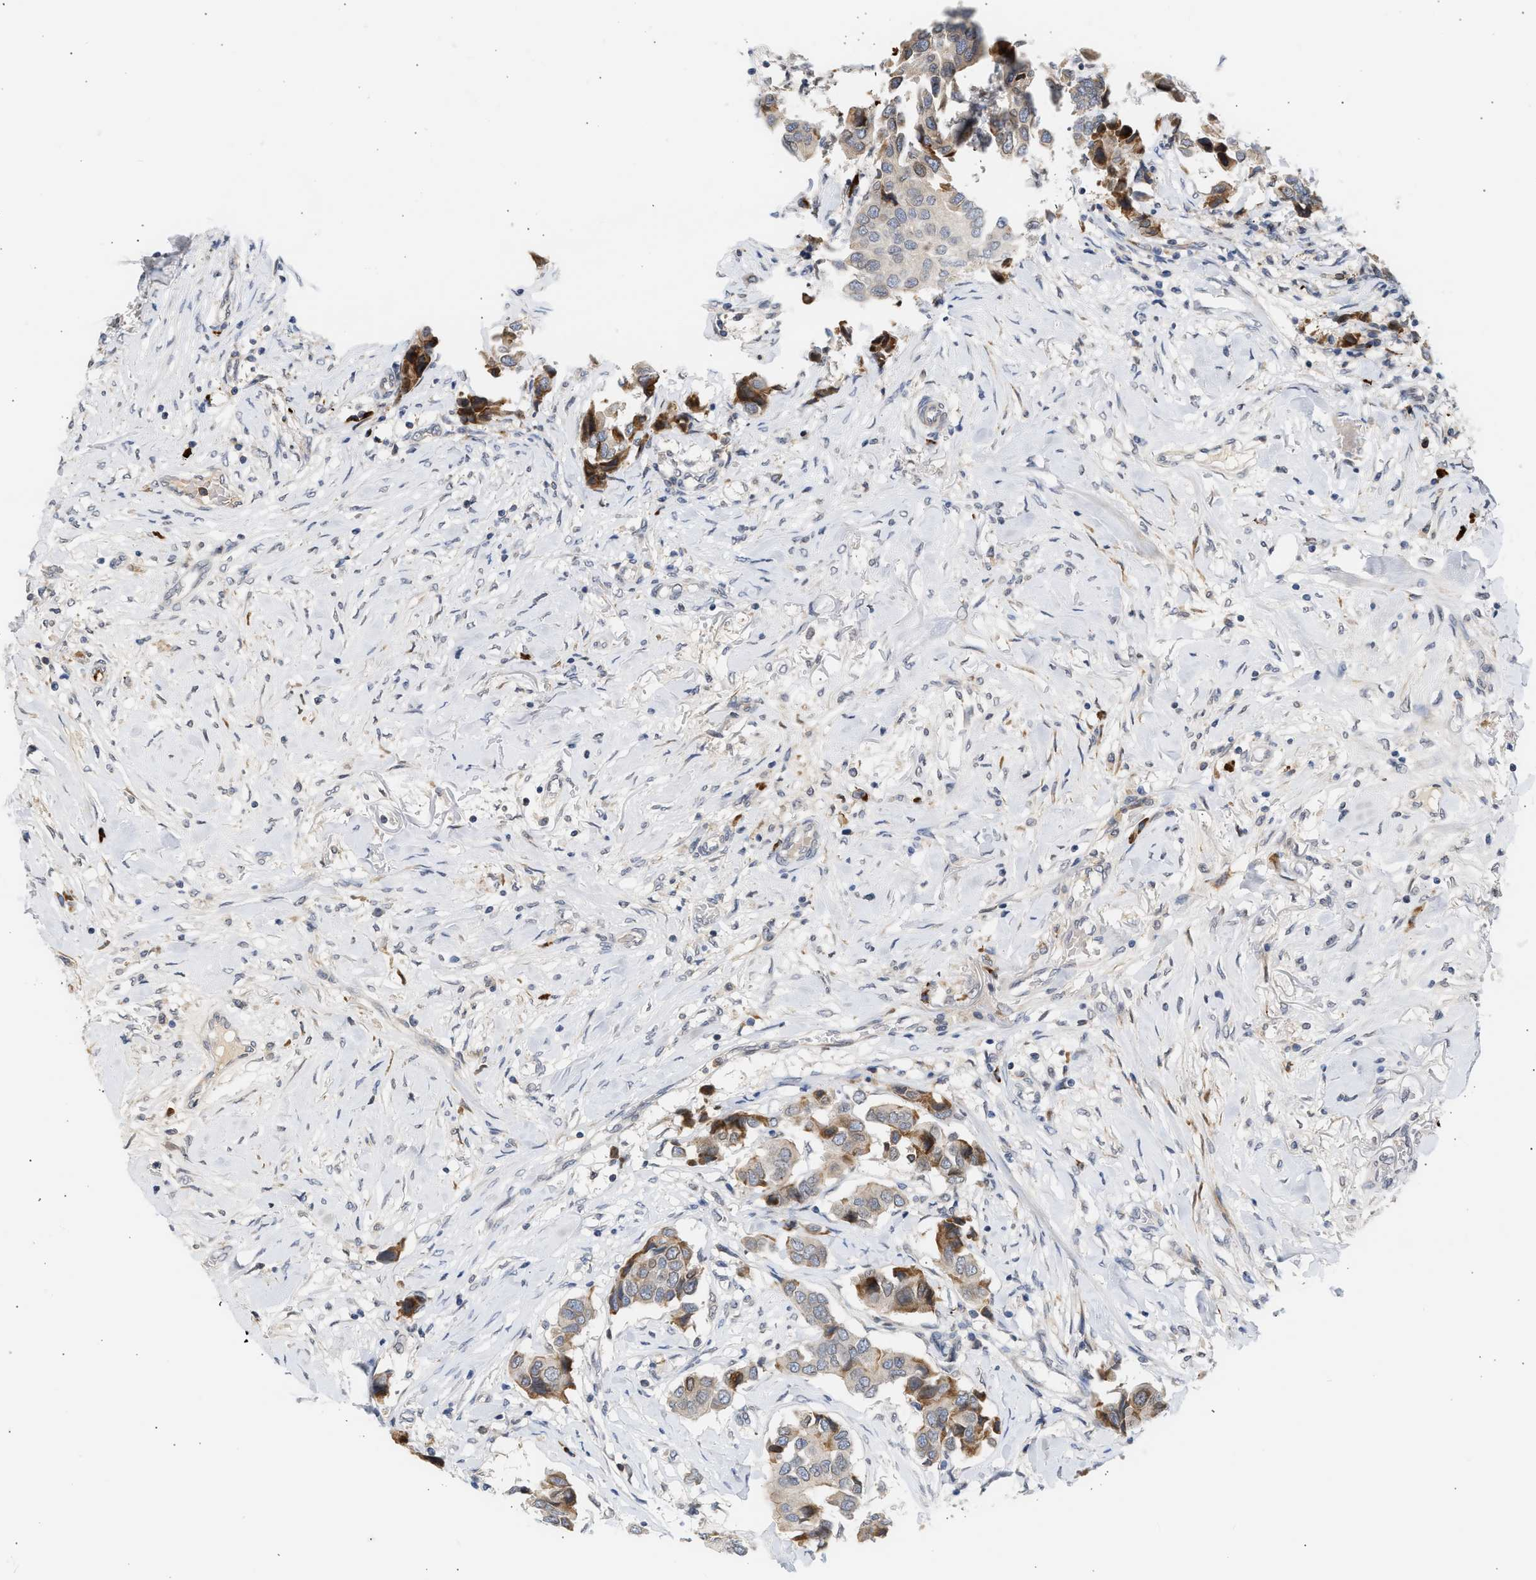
{"staining": {"intensity": "weak", "quantity": "<25%", "location": "cytoplasmic/membranous"}, "tissue": "breast cancer", "cell_type": "Tumor cells", "image_type": "cancer", "snomed": [{"axis": "morphology", "description": "Duct carcinoma"}, {"axis": "topography", "description": "Breast"}], "caption": "A high-resolution image shows immunohistochemistry (IHC) staining of breast infiltrating ductal carcinoma, which demonstrates no significant staining in tumor cells.", "gene": "NUP62", "patient": {"sex": "female", "age": 80}}